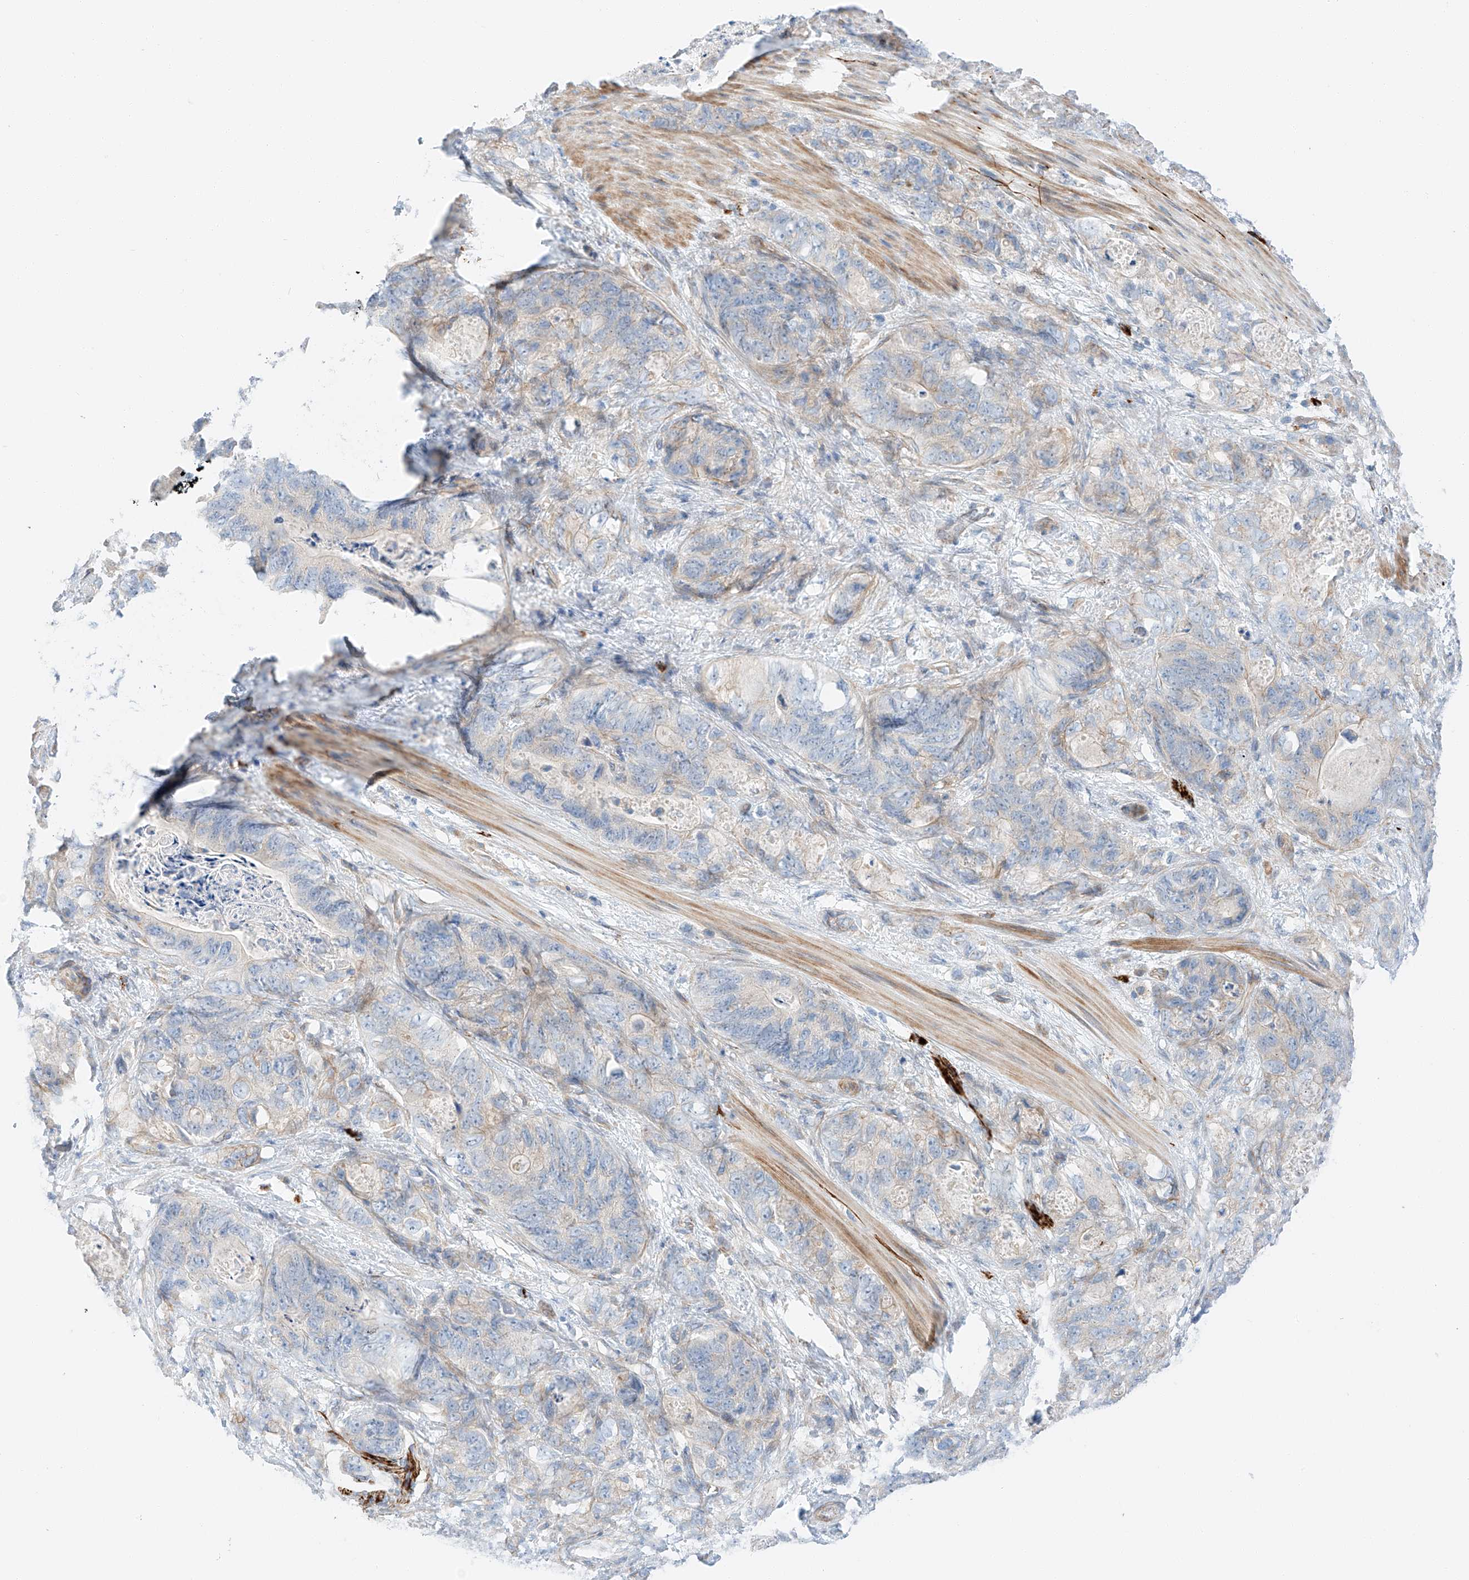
{"staining": {"intensity": "negative", "quantity": "none", "location": "none"}, "tissue": "stomach cancer", "cell_type": "Tumor cells", "image_type": "cancer", "snomed": [{"axis": "morphology", "description": "Normal tissue, NOS"}, {"axis": "morphology", "description": "Adenocarcinoma, NOS"}, {"axis": "topography", "description": "Stomach"}], "caption": "Image shows no significant protein staining in tumor cells of stomach adenocarcinoma. (Immunohistochemistry, brightfield microscopy, high magnification).", "gene": "MINDY4", "patient": {"sex": "female", "age": 89}}